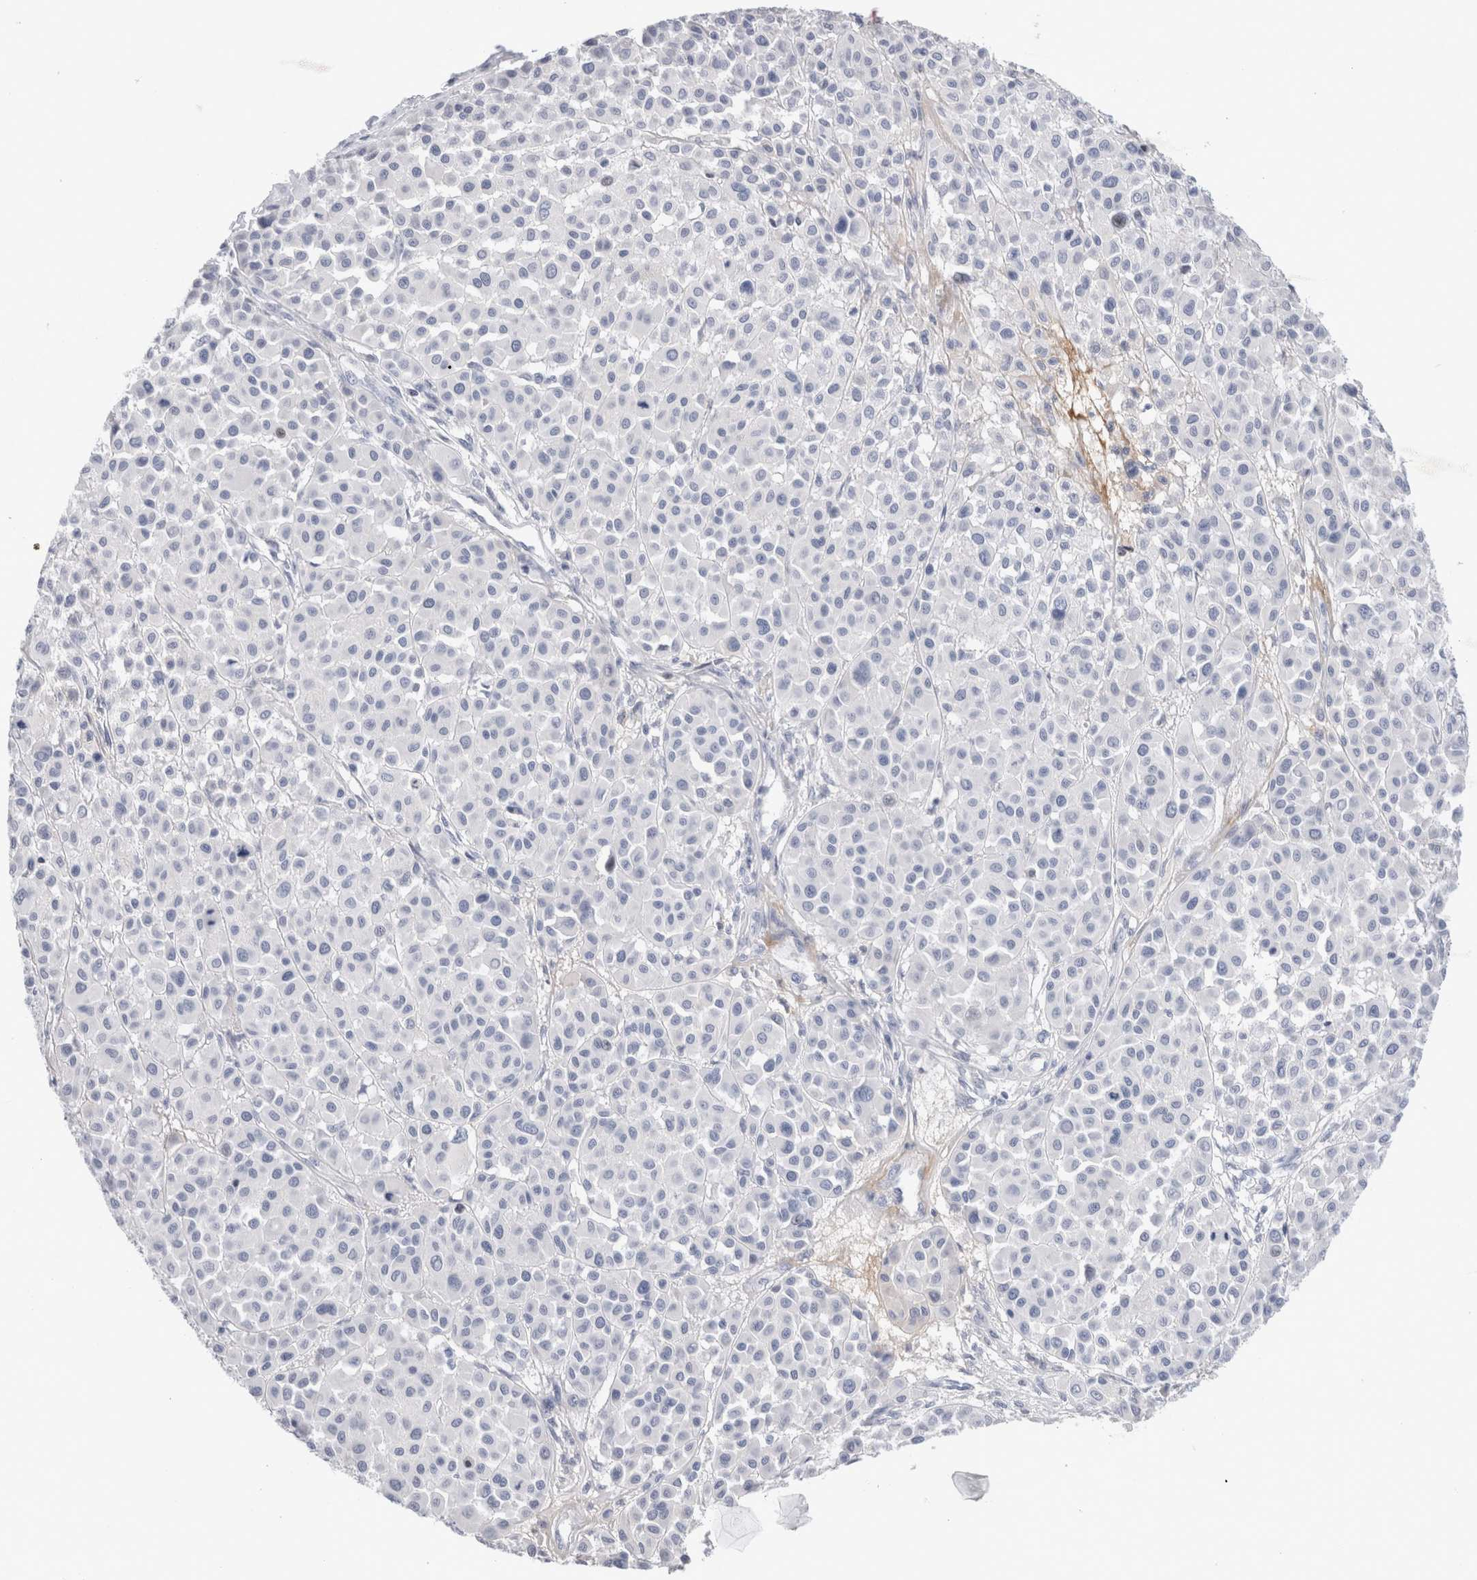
{"staining": {"intensity": "negative", "quantity": "none", "location": "none"}, "tissue": "melanoma", "cell_type": "Tumor cells", "image_type": "cancer", "snomed": [{"axis": "morphology", "description": "Malignant melanoma, Metastatic site"}, {"axis": "topography", "description": "Soft tissue"}], "caption": "The image shows no significant expression in tumor cells of melanoma.", "gene": "ECHDC2", "patient": {"sex": "male", "age": 41}}